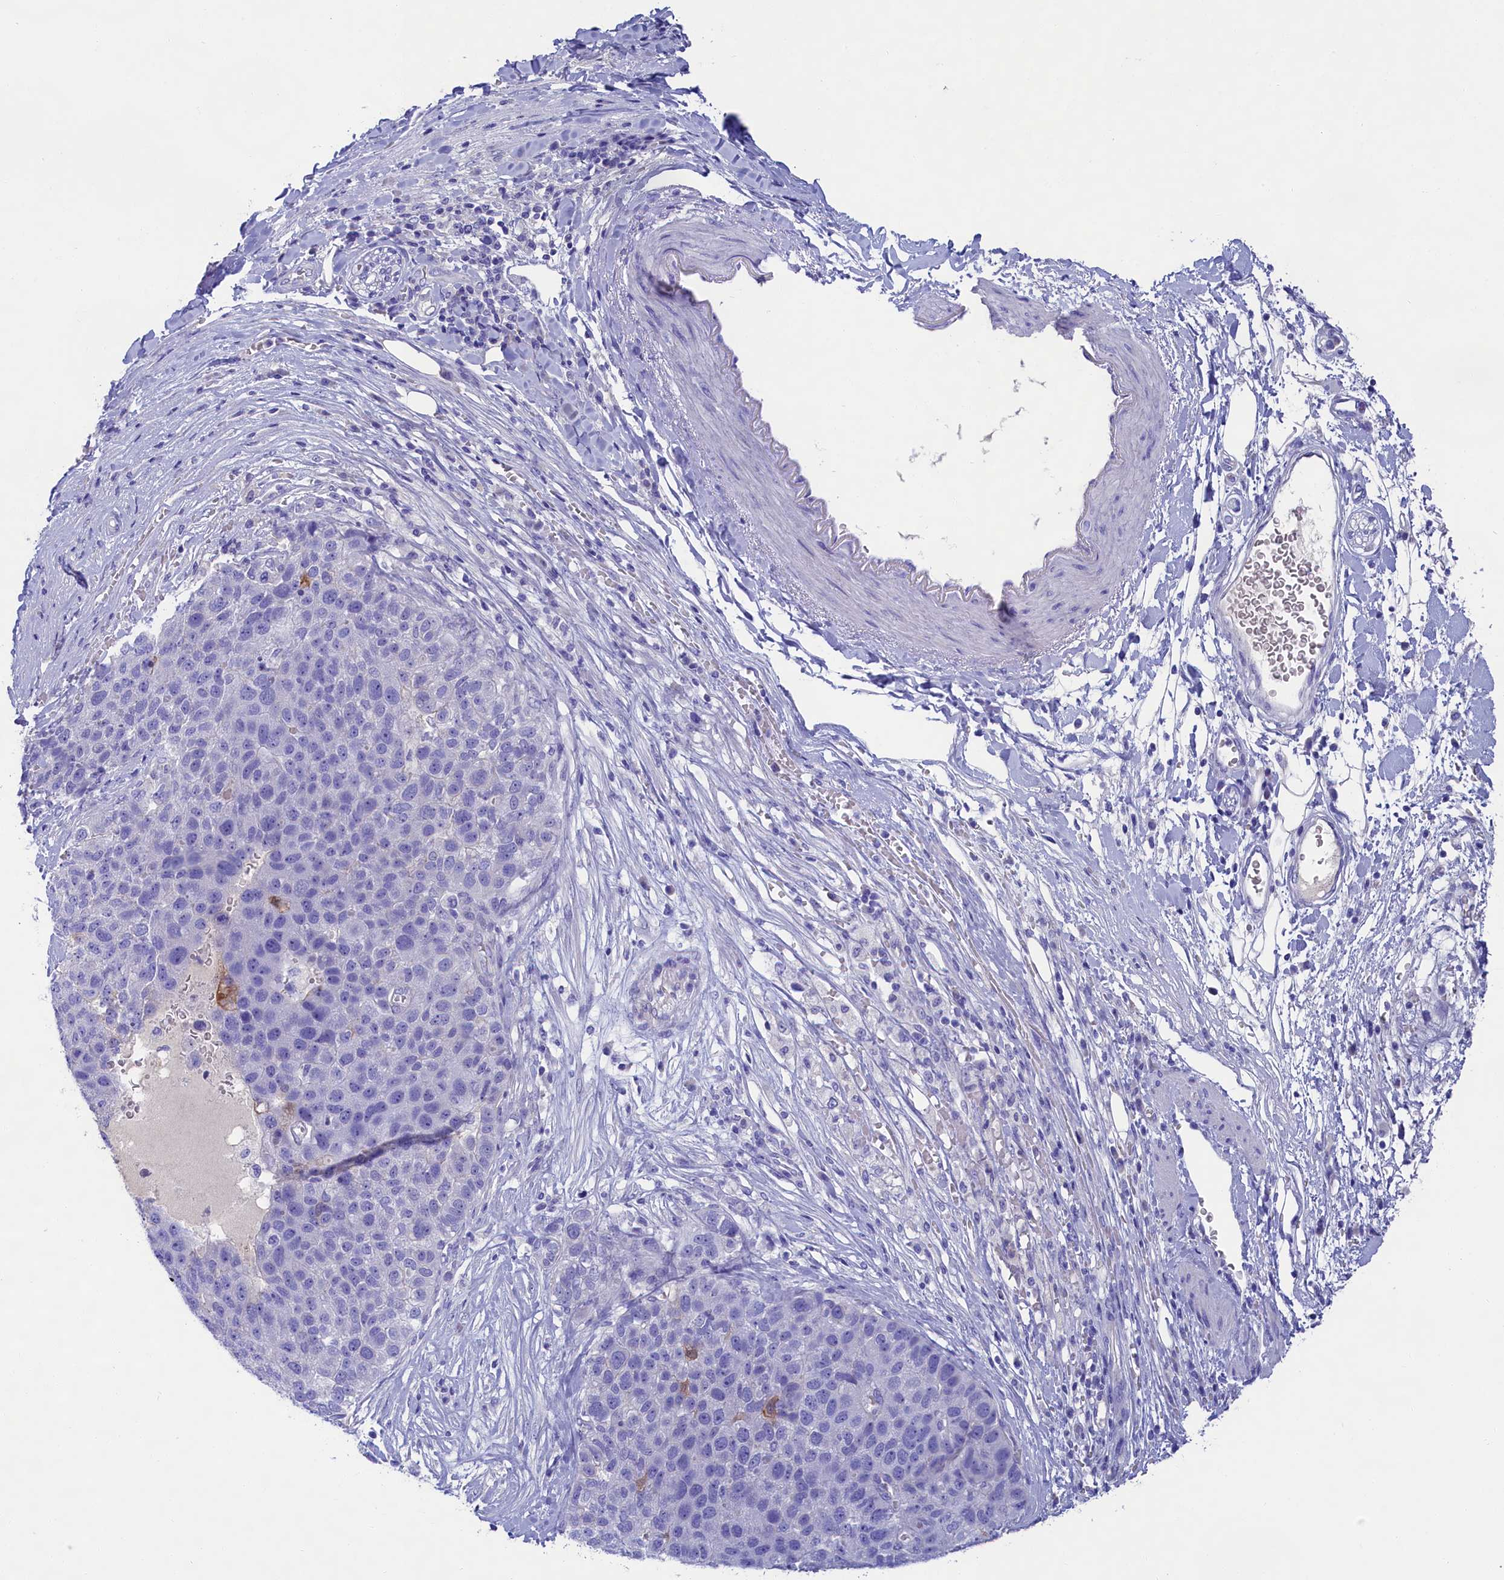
{"staining": {"intensity": "negative", "quantity": "none", "location": "none"}, "tissue": "pancreatic cancer", "cell_type": "Tumor cells", "image_type": "cancer", "snomed": [{"axis": "morphology", "description": "Adenocarcinoma, NOS"}, {"axis": "topography", "description": "Pancreas"}], "caption": "Immunohistochemistry micrograph of neoplastic tissue: human pancreatic cancer (adenocarcinoma) stained with DAB (3,3'-diaminobenzidine) reveals no significant protein staining in tumor cells. (DAB (3,3'-diaminobenzidine) immunohistochemistry (IHC) visualized using brightfield microscopy, high magnification).", "gene": "SULT2A1", "patient": {"sex": "female", "age": 61}}